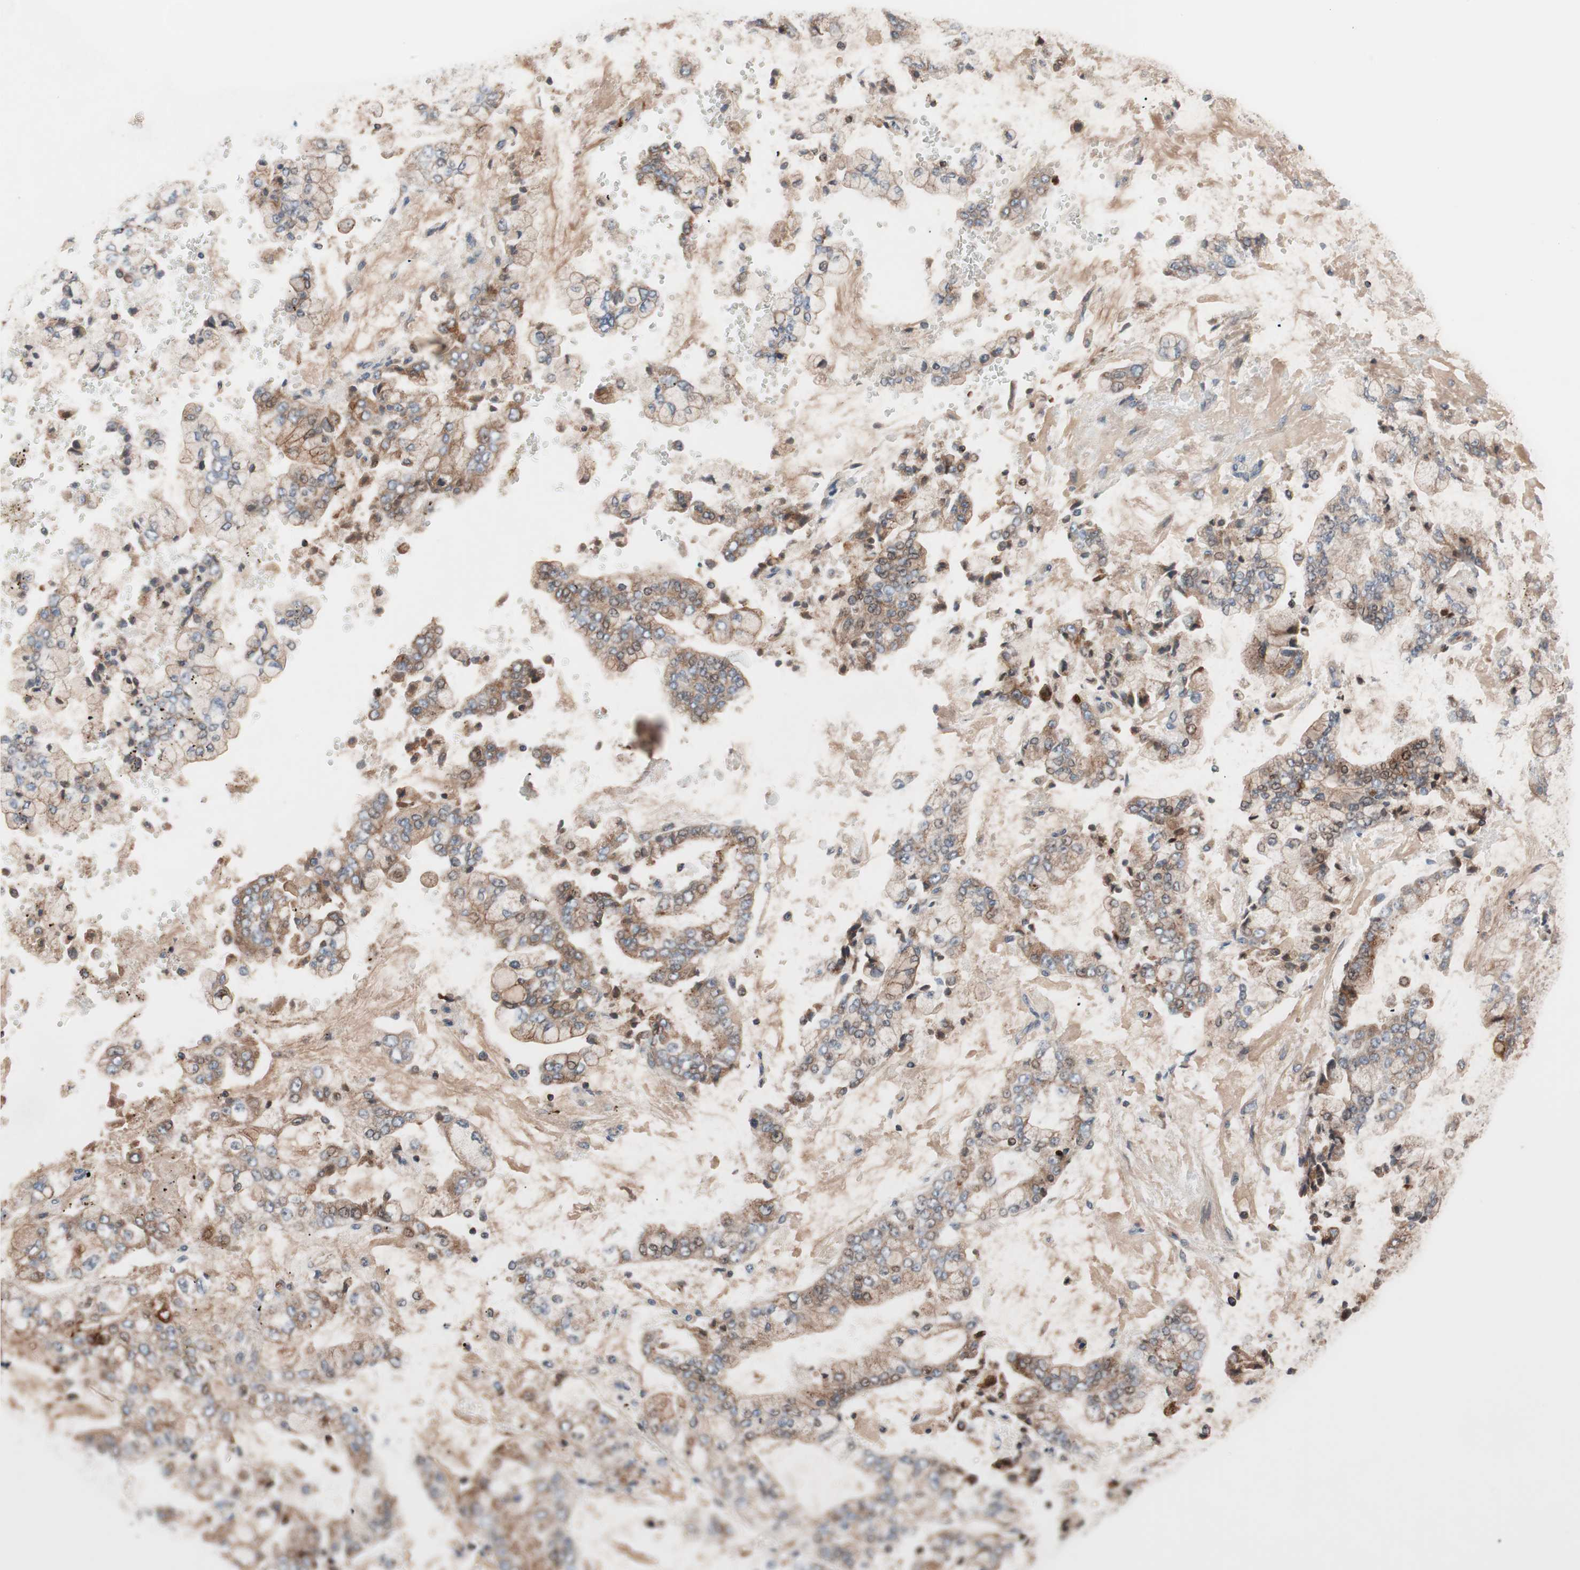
{"staining": {"intensity": "moderate", "quantity": ">75%", "location": "cytoplasmic/membranous"}, "tissue": "stomach cancer", "cell_type": "Tumor cells", "image_type": "cancer", "snomed": [{"axis": "morphology", "description": "Adenocarcinoma, NOS"}, {"axis": "topography", "description": "Stomach"}], "caption": "Immunohistochemistry (IHC) of human stomach cancer (adenocarcinoma) displays medium levels of moderate cytoplasmic/membranous expression in approximately >75% of tumor cells.", "gene": "SDC4", "patient": {"sex": "male", "age": 76}}